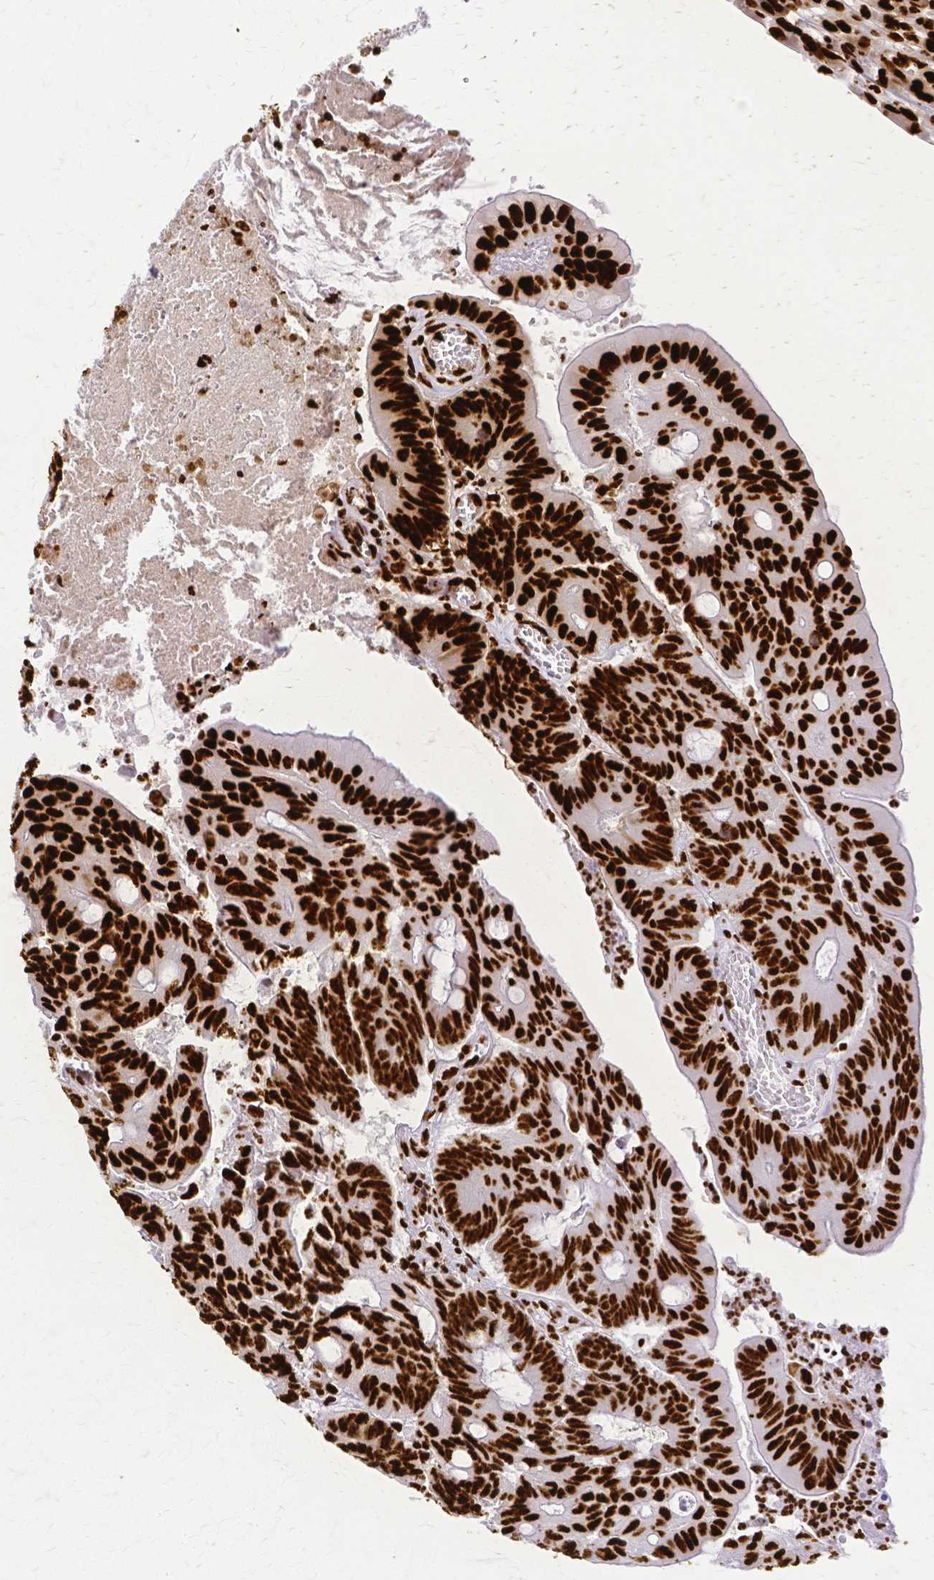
{"staining": {"intensity": "strong", "quantity": ">75%", "location": "nuclear"}, "tissue": "colorectal cancer", "cell_type": "Tumor cells", "image_type": "cancer", "snomed": [{"axis": "morphology", "description": "Adenocarcinoma, NOS"}, {"axis": "topography", "description": "Colon"}], "caption": "This is an image of IHC staining of colorectal cancer (adenocarcinoma), which shows strong staining in the nuclear of tumor cells.", "gene": "SFPQ", "patient": {"sex": "male", "age": 65}}